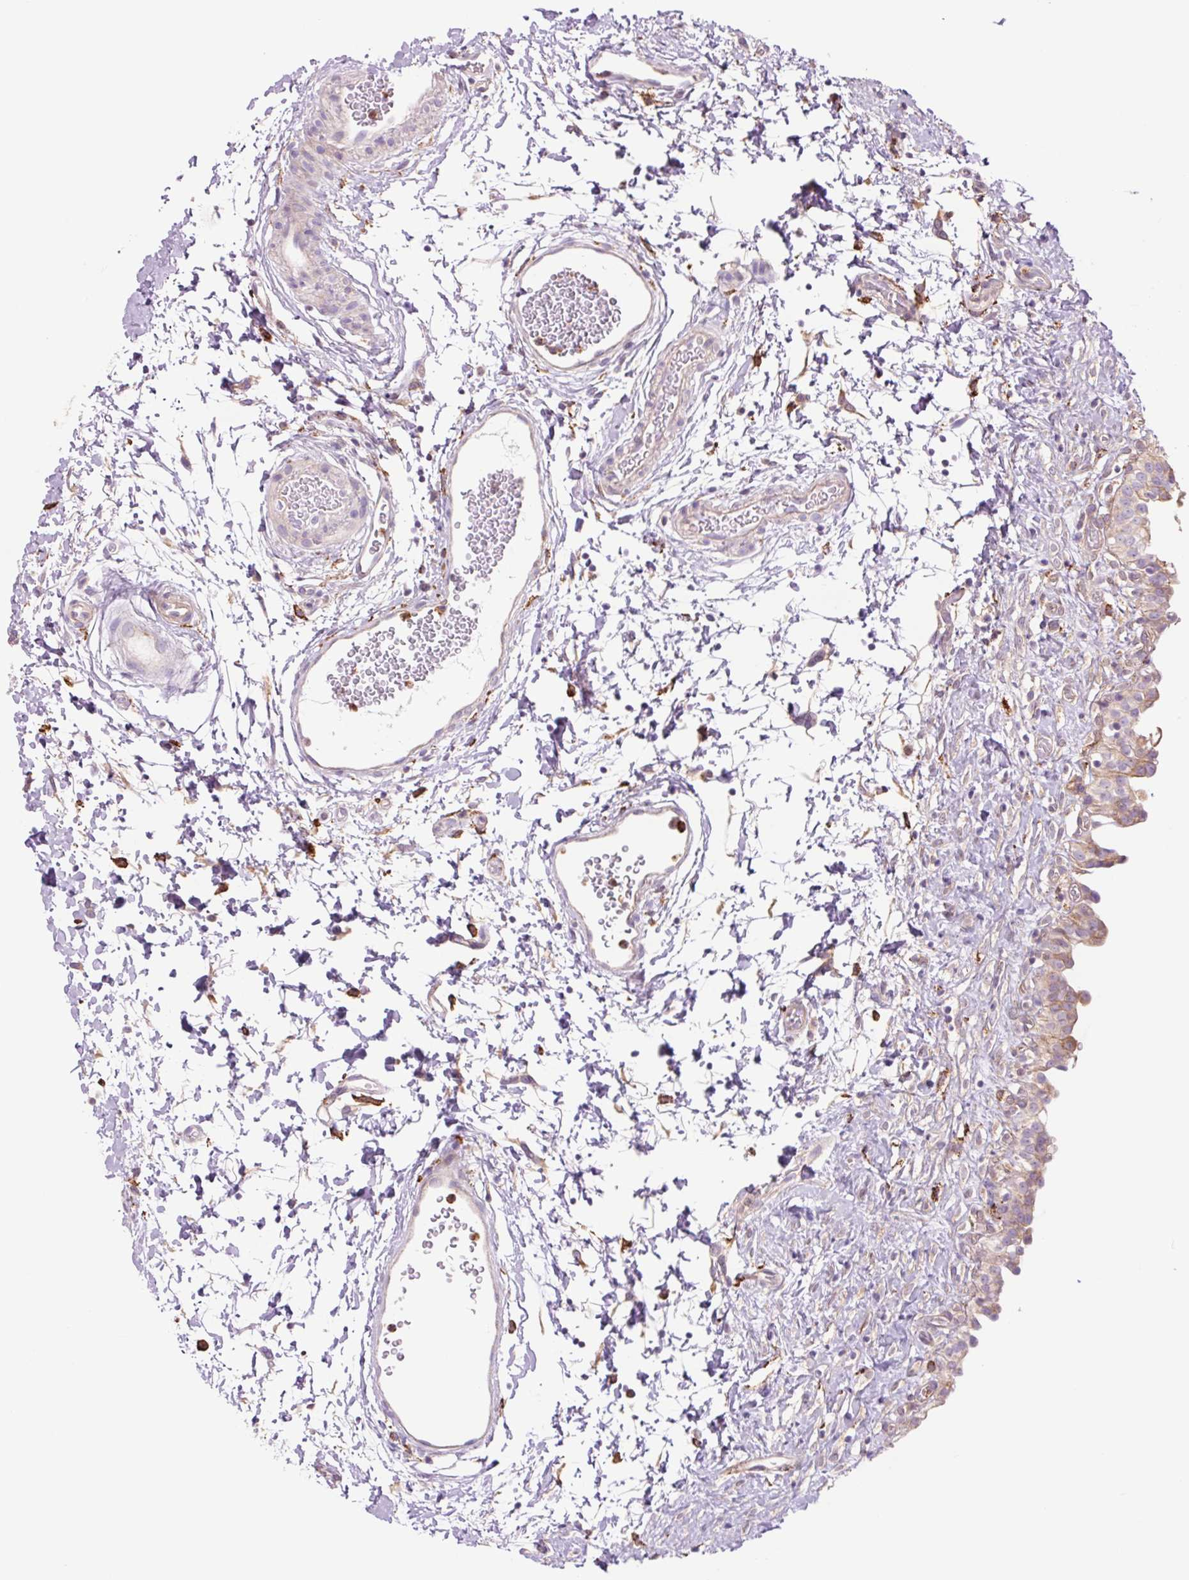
{"staining": {"intensity": "moderate", "quantity": "<25%", "location": "cytoplasmic/membranous"}, "tissue": "urinary bladder", "cell_type": "Urothelial cells", "image_type": "normal", "snomed": [{"axis": "morphology", "description": "Normal tissue, NOS"}, {"axis": "topography", "description": "Urinary bladder"}], "caption": "A low amount of moderate cytoplasmic/membranous expression is present in about <25% of urothelial cells in benign urinary bladder.", "gene": "SH2D6", "patient": {"sex": "male", "age": 51}}